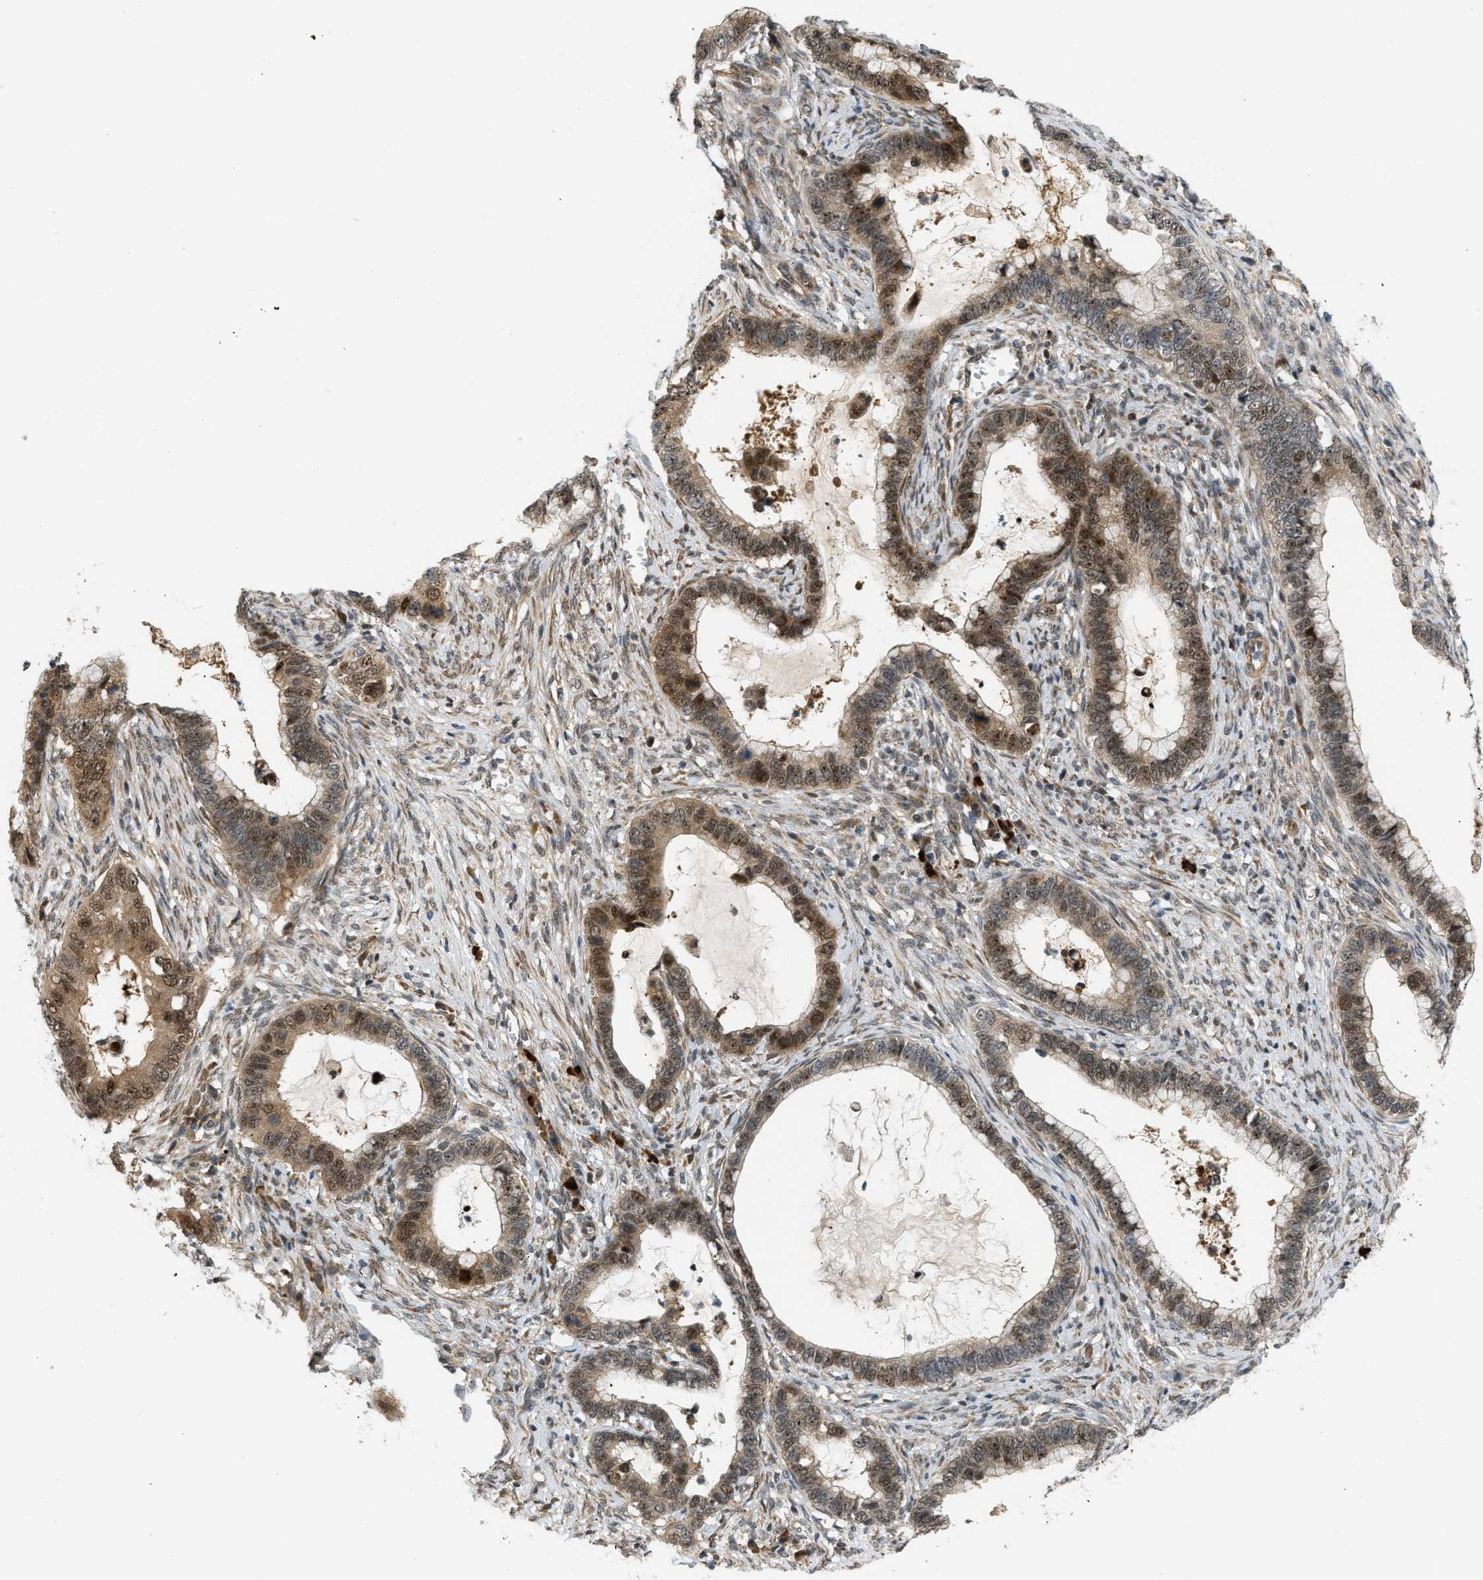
{"staining": {"intensity": "moderate", "quantity": ">75%", "location": "cytoplasmic/membranous,nuclear"}, "tissue": "cervical cancer", "cell_type": "Tumor cells", "image_type": "cancer", "snomed": [{"axis": "morphology", "description": "Adenocarcinoma, NOS"}, {"axis": "topography", "description": "Cervix"}], "caption": "Cervical adenocarcinoma stained for a protein shows moderate cytoplasmic/membranous and nuclear positivity in tumor cells.", "gene": "BAG1", "patient": {"sex": "female", "age": 44}}